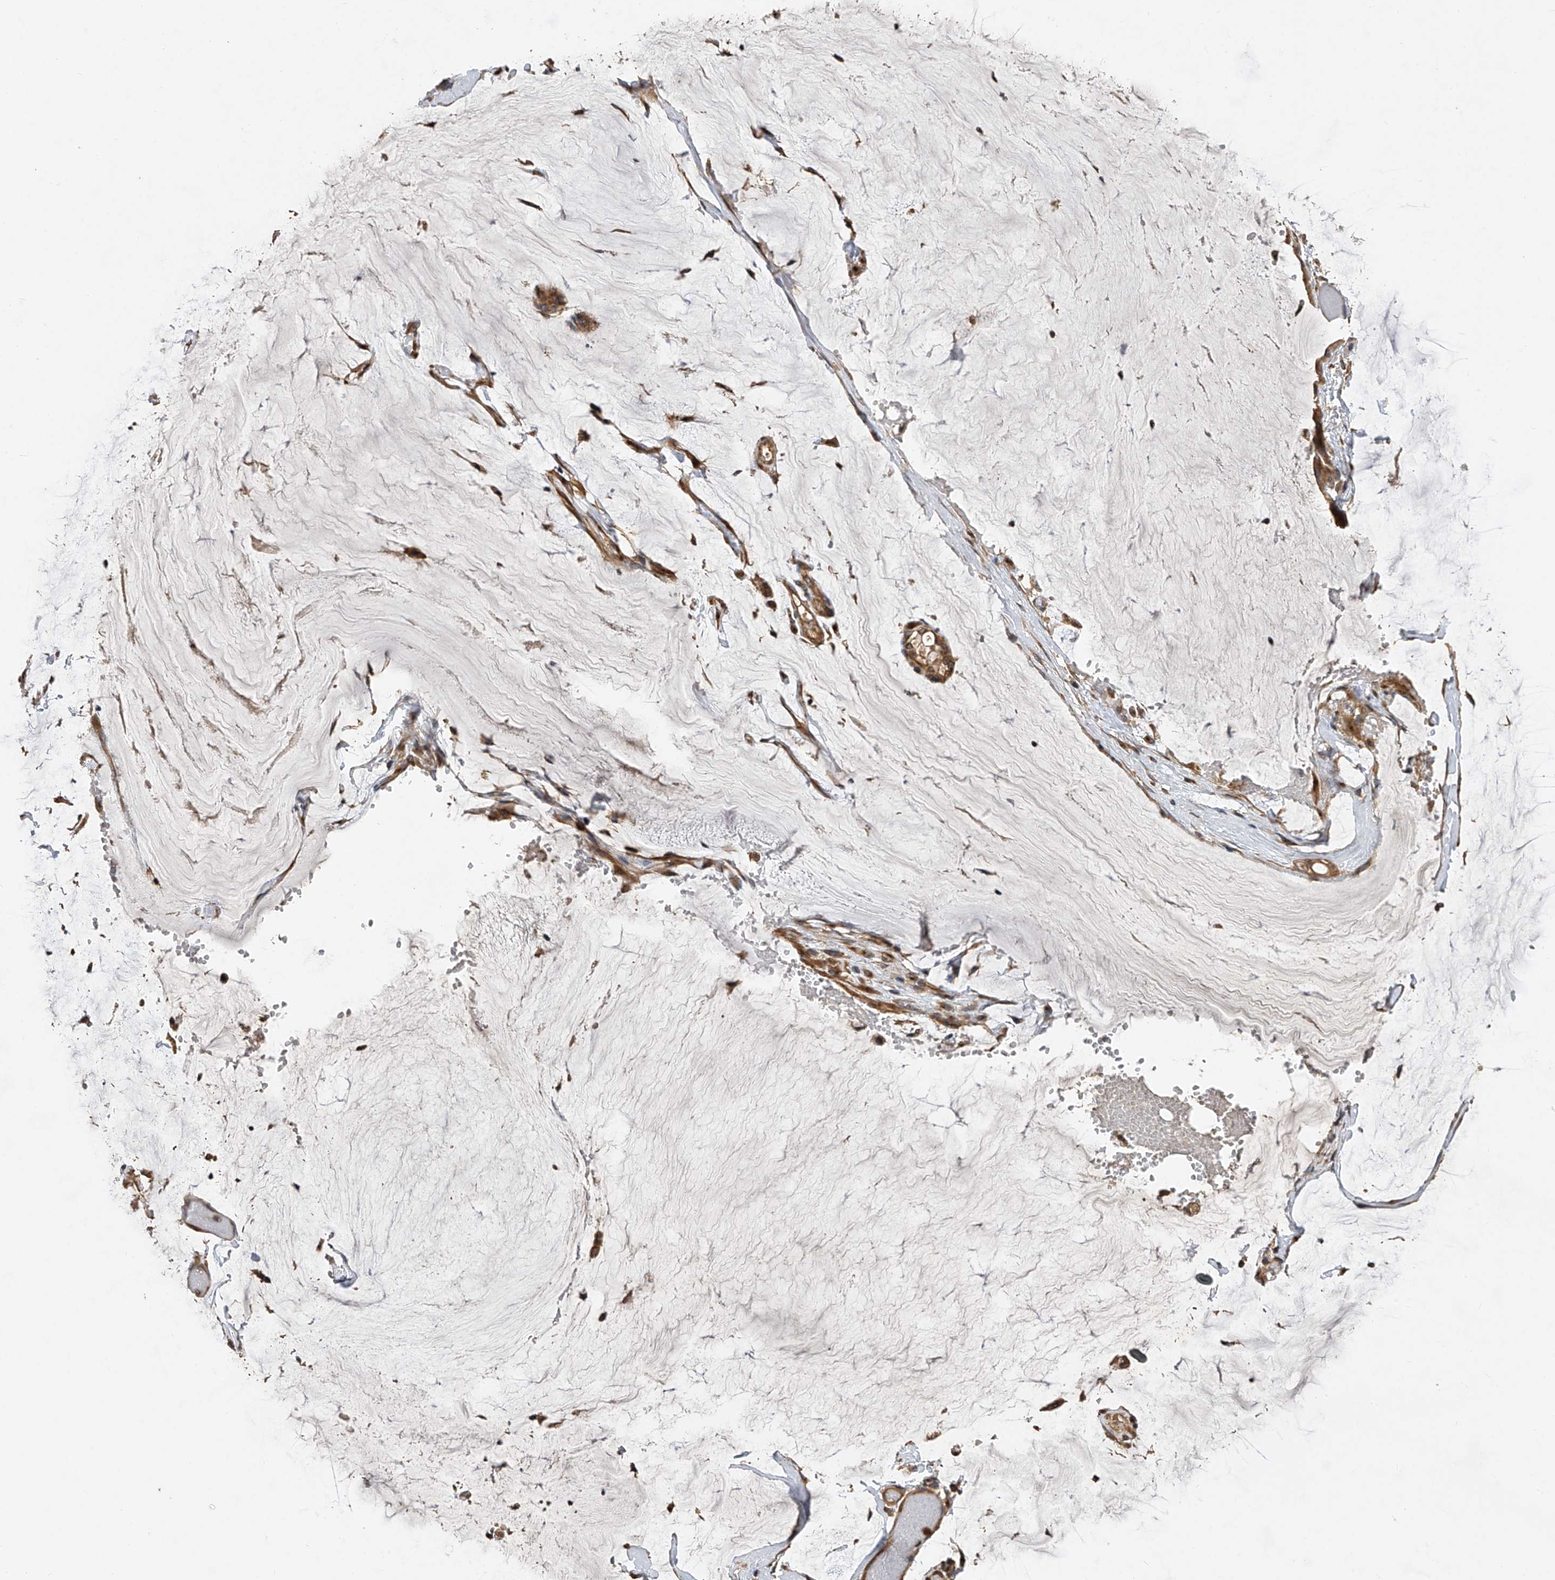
{"staining": {"intensity": "moderate", "quantity": ">75%", "location": "cytoplasmic/membranous"}, "tissue": "ovarian cancer", "cell_type": "Tumor cells", "image_type": "cancer", "snomed": [{"axis": "morphology", "description": "Cystadenocarcinoma, mucinous, NOS"}, {"axis": "topography", "description": "Ovary"}], "caption": "The micrograph exhibits a brown stain indicating the presence of a protein in the cytoplasmic/membranous of tumor cells in ovarian mucinous cystadenocarcinoma.", "gene": "PTPRA", "patient": {"sex": "female", "age": 39}}